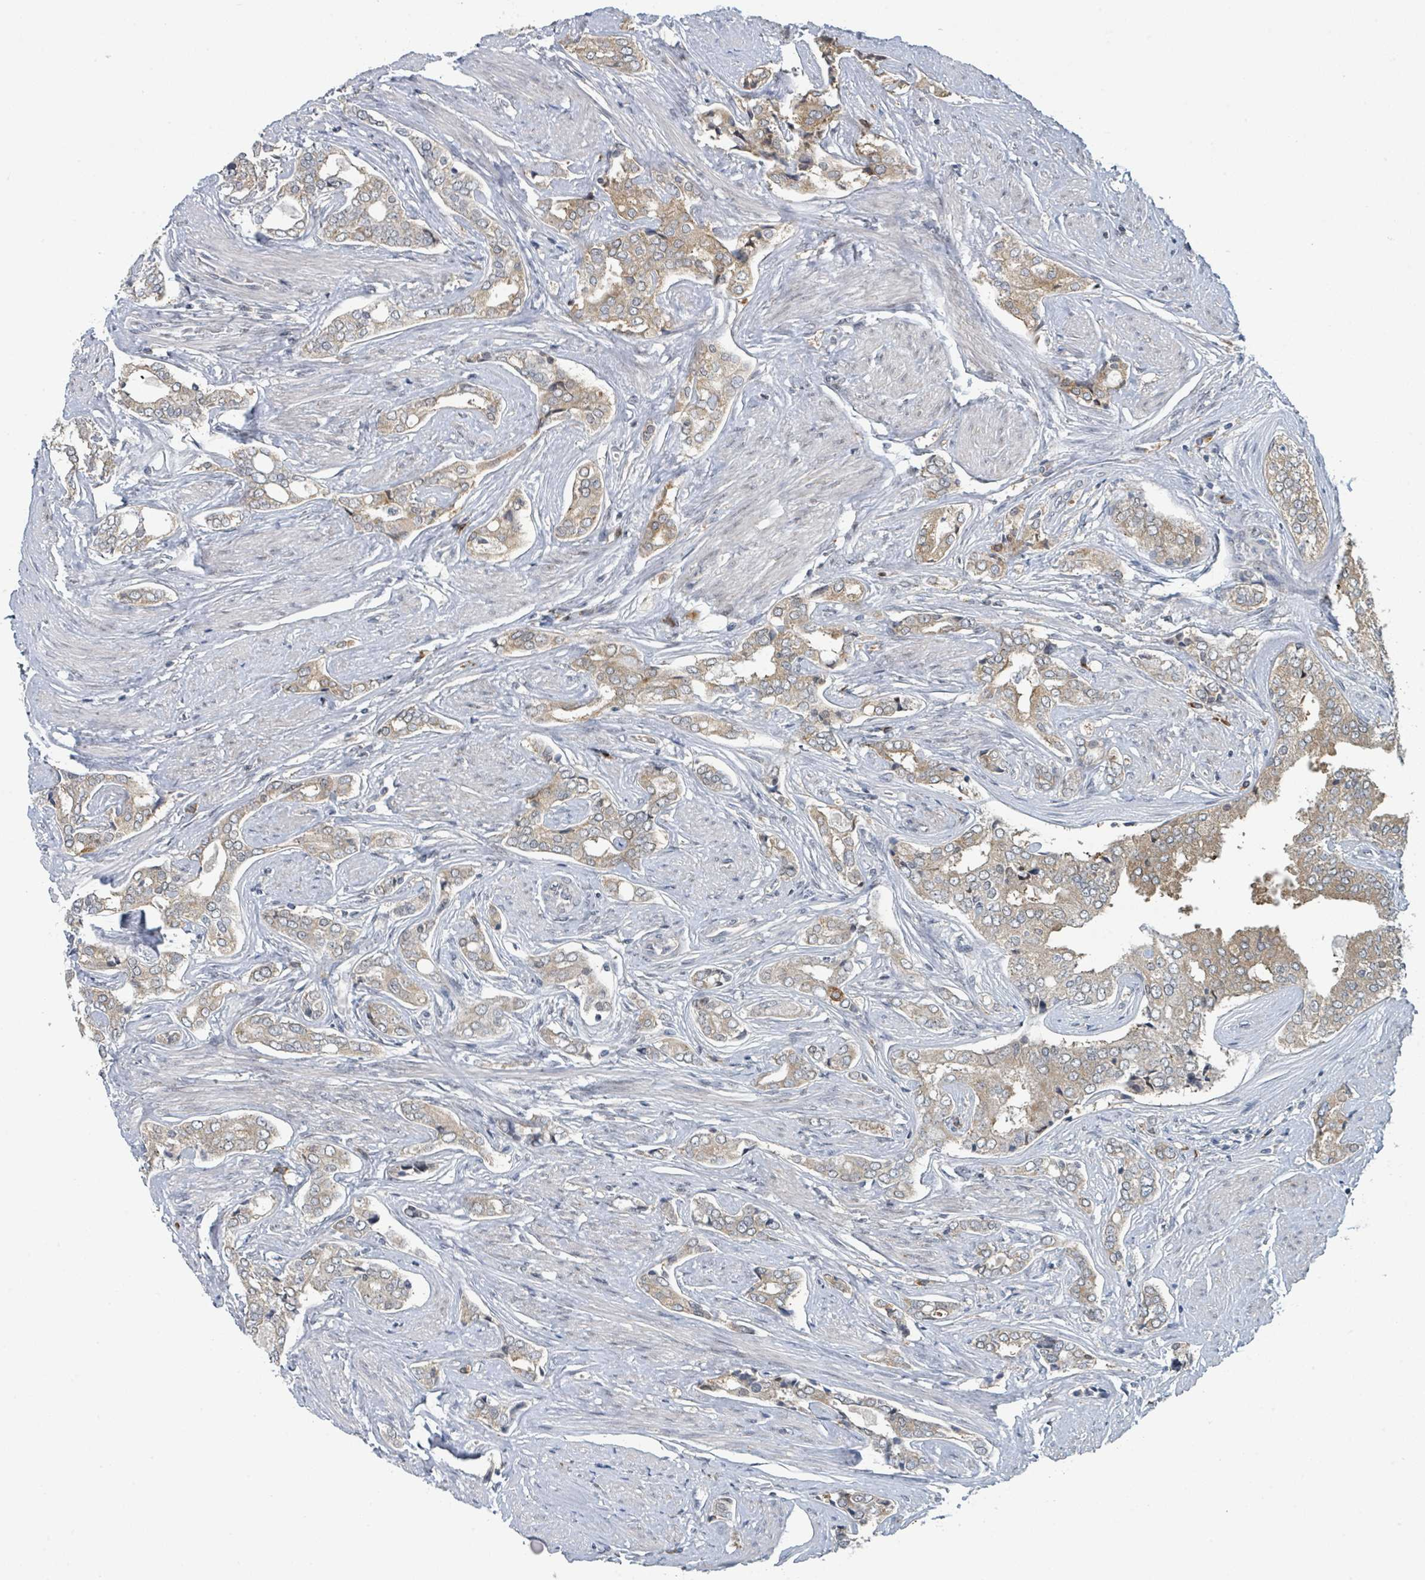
{"staining": {"intensity": "moderate", "quantity": ">75%", "location": "cytoplasmic/membranous"}, "tissue": "prostate cancer", "cell_type": "Tumor cells", "image_type": "cancer", "snomed": [{"axis": "morphology", "description": "Adenocarcinoma, High grade"}, {"axis": "topography", "description": "Prostate"}], "caption": "The histopathology image reveals a brown stain indicating the presence of a protein in the cytoplasmic/membranous of tumor cells in prostate cancer.", "gene": "ANKRD55", "patient": {"sex": "male", "age": 71}}